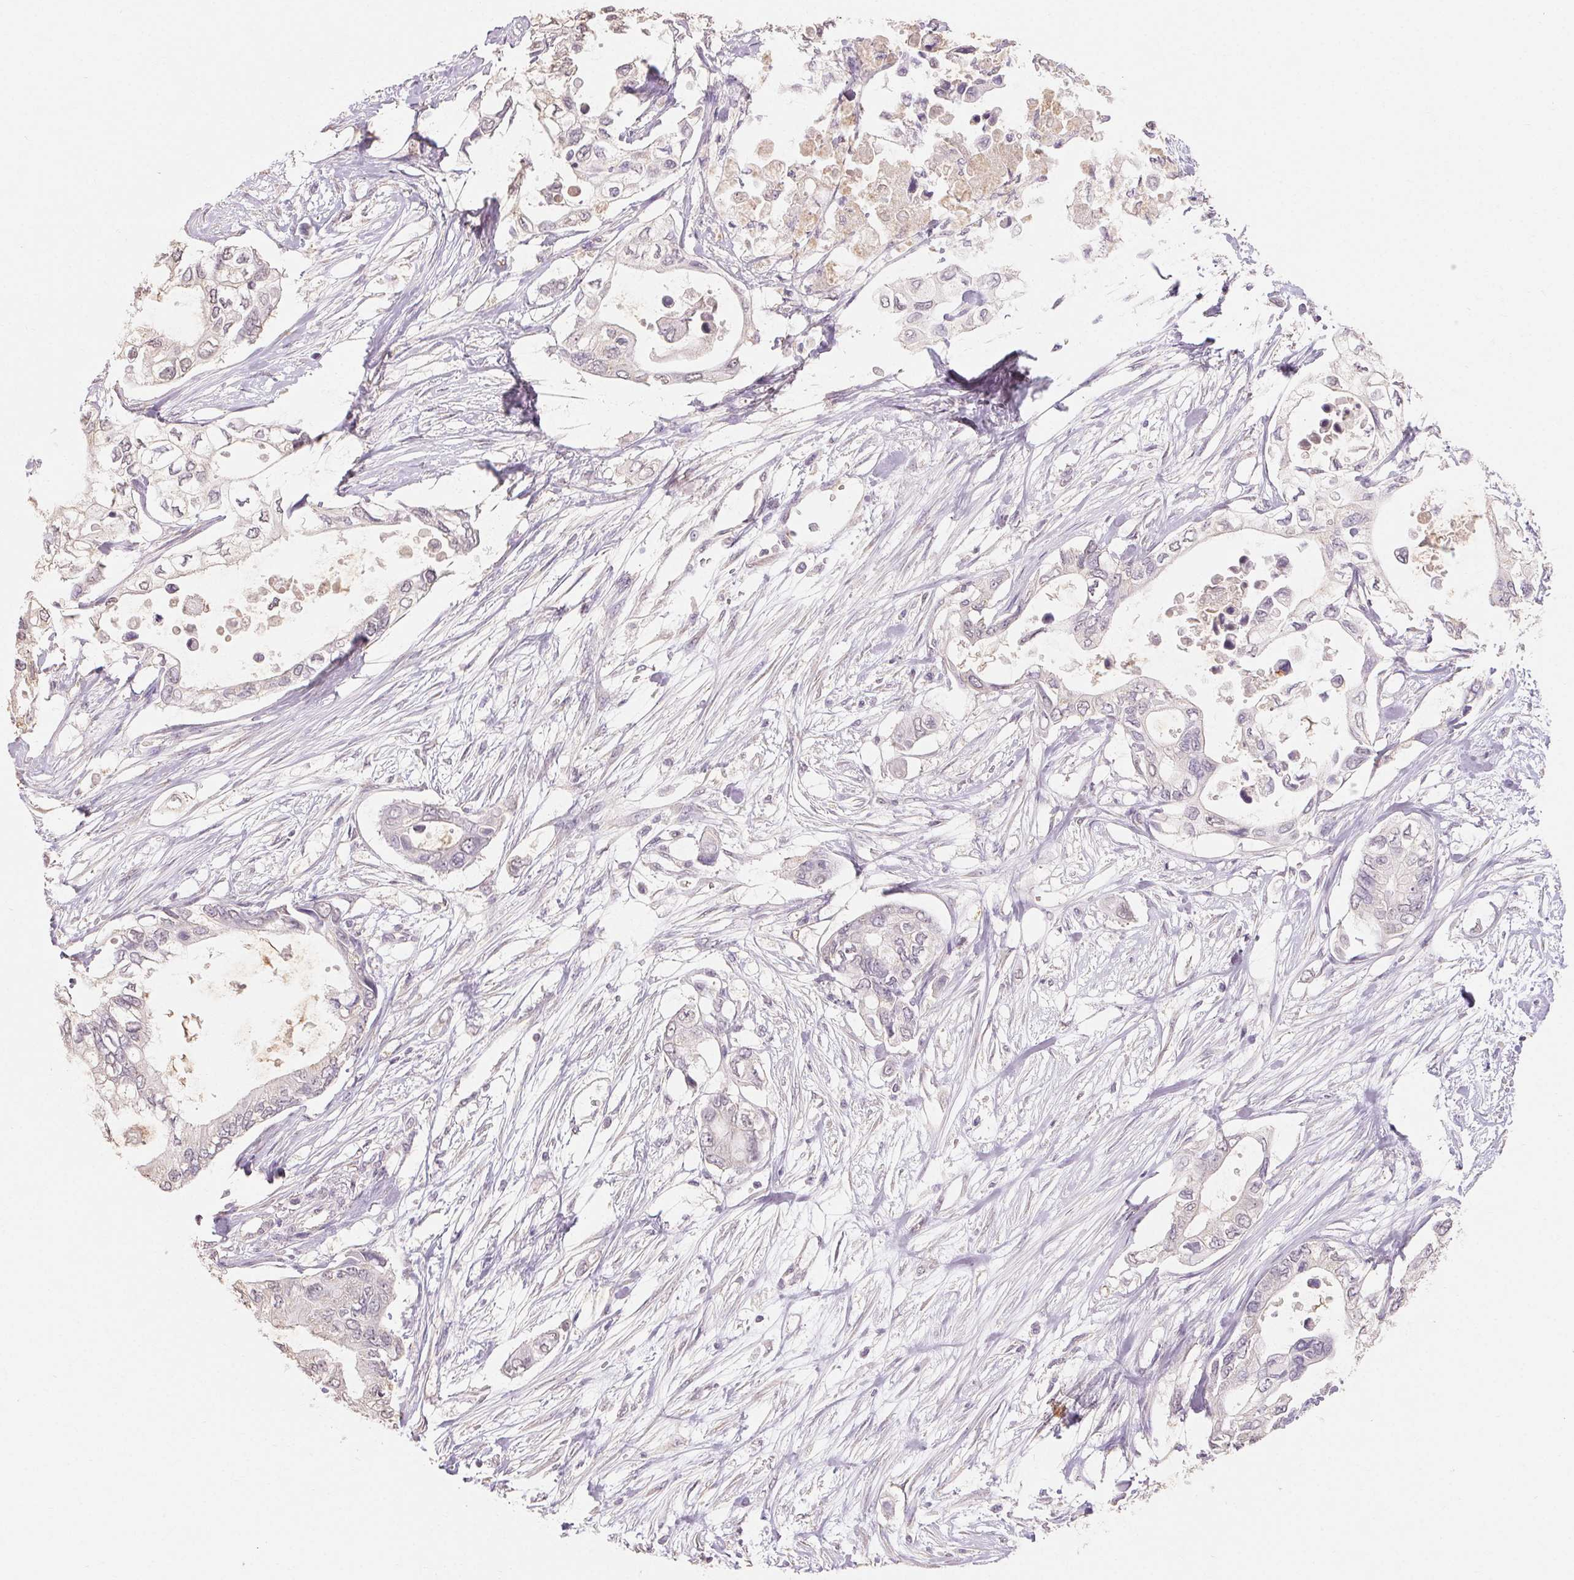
{"staining": {"intensity": "negative", "quantity": "none", "location": "none"}, "tissue": "pancreatic cancer", "cell_type": "Tumor cells", "image_type": "cancer", "snomed": [{"axis": "morphology", "description": "Adenocarcinoma, NOS"}, {"axis": "topography", "description": "Pancreas"}], "caption": "This is an immunohistochemistry (IHC) micrograph of human pancreatic adenocarcinoma. There is no expression in tumor cells.", "gene": "MAP7D2", "patient": {"sex": "female", "age": 63}}